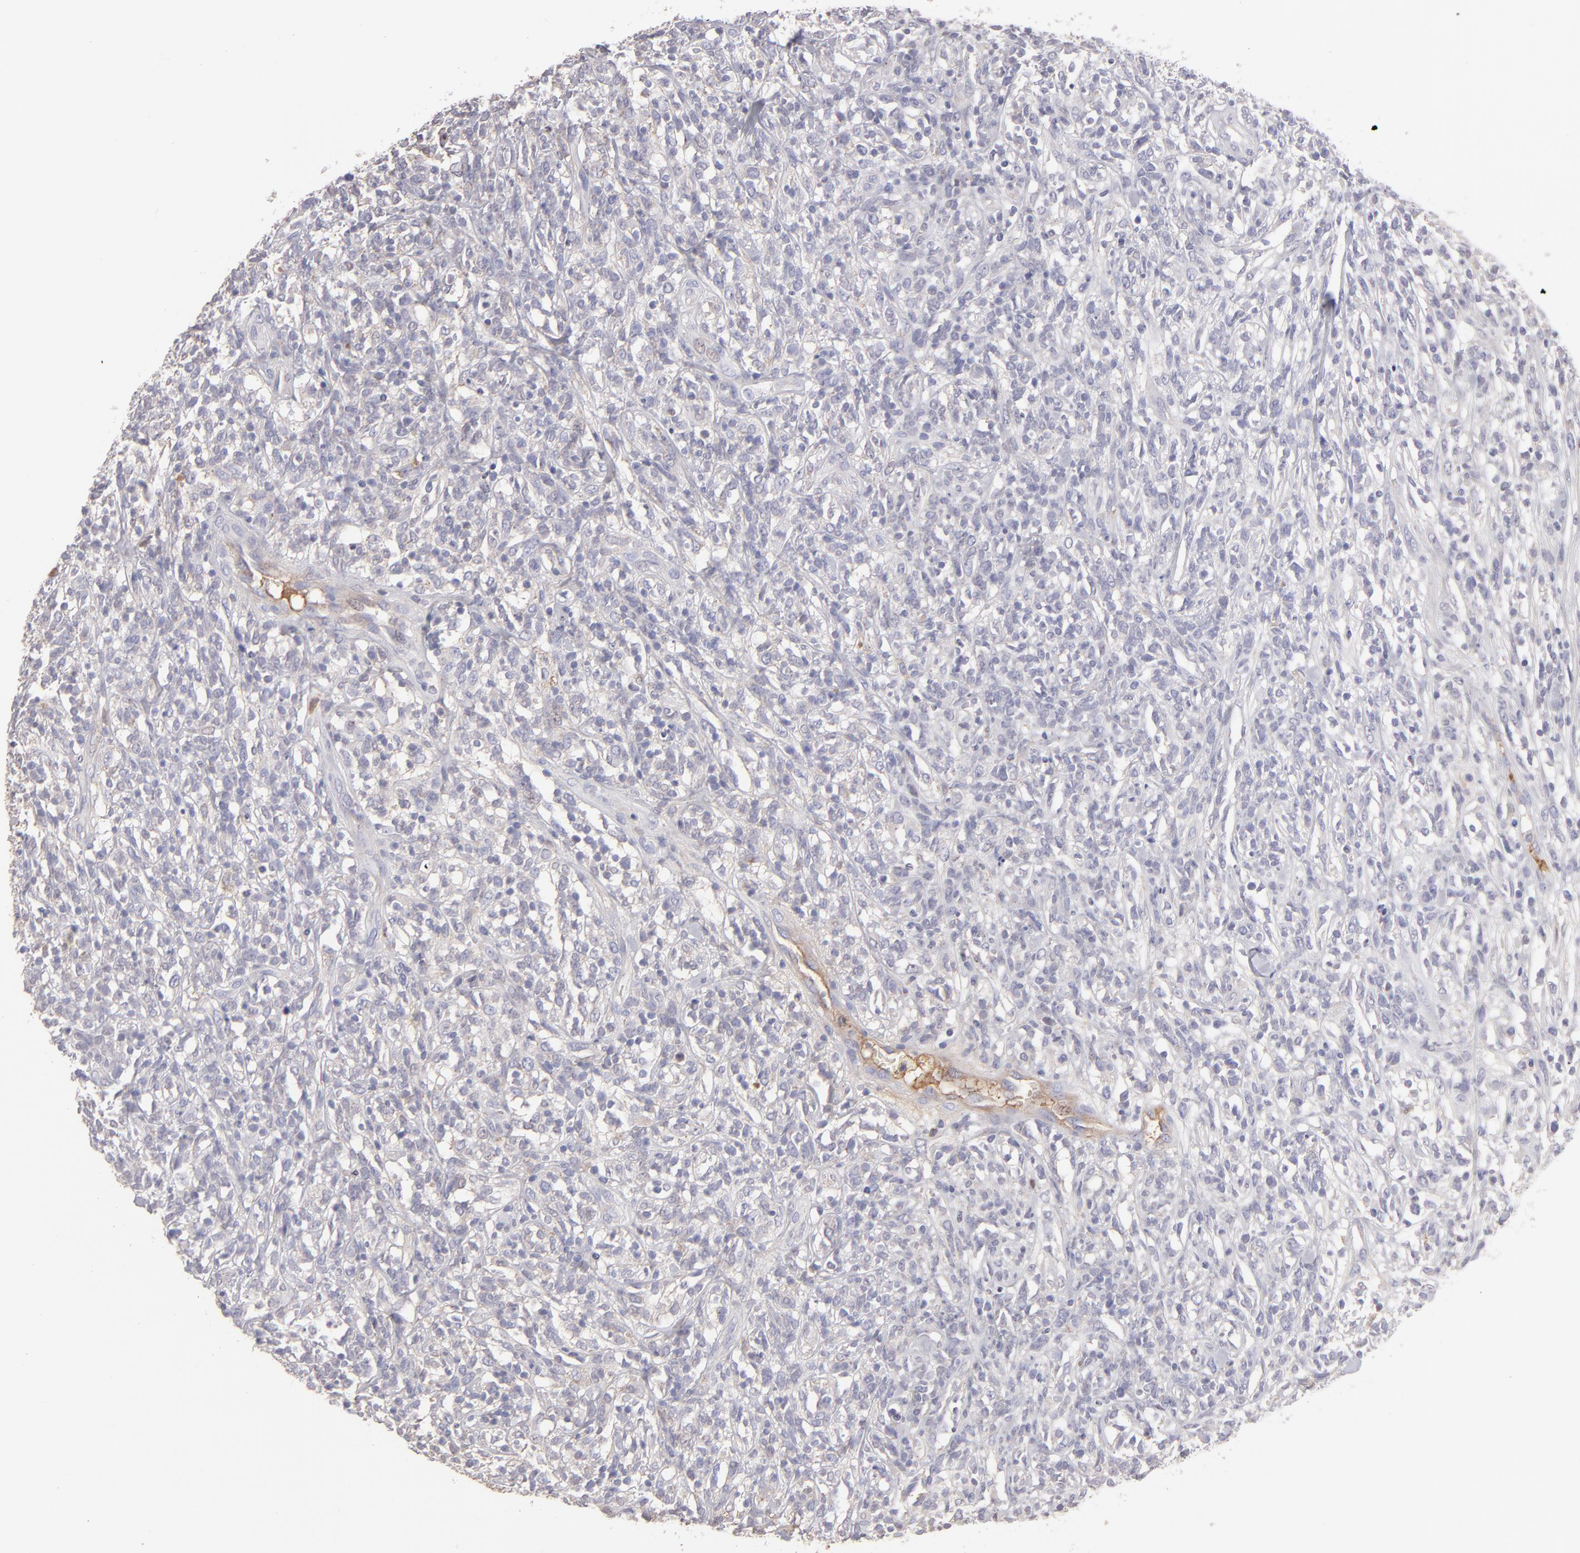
{"staining": {"intensity": "negative", "quantity": "none", "location": "none"}, "tissue": "lymphoma", "cell_type": "Tumor cells", "image_type": "cancer", "snomed": [{"axis": "morphology", "description": "Malignant lymphoma, non-Hodgkin's type, High grade"}, {"axis": "topography", "description": "Lymph node"}], "caption": "High magnification brightfield microscopy of high-grade malignant lymphoma, non-Hodgkin's type stained with DAB (brown) and counterstained with hematoxylin (blue): tumor cells show no significant positivity.", "gene": "ABCC4", "patient": {"sex": "female", "age": 73}}